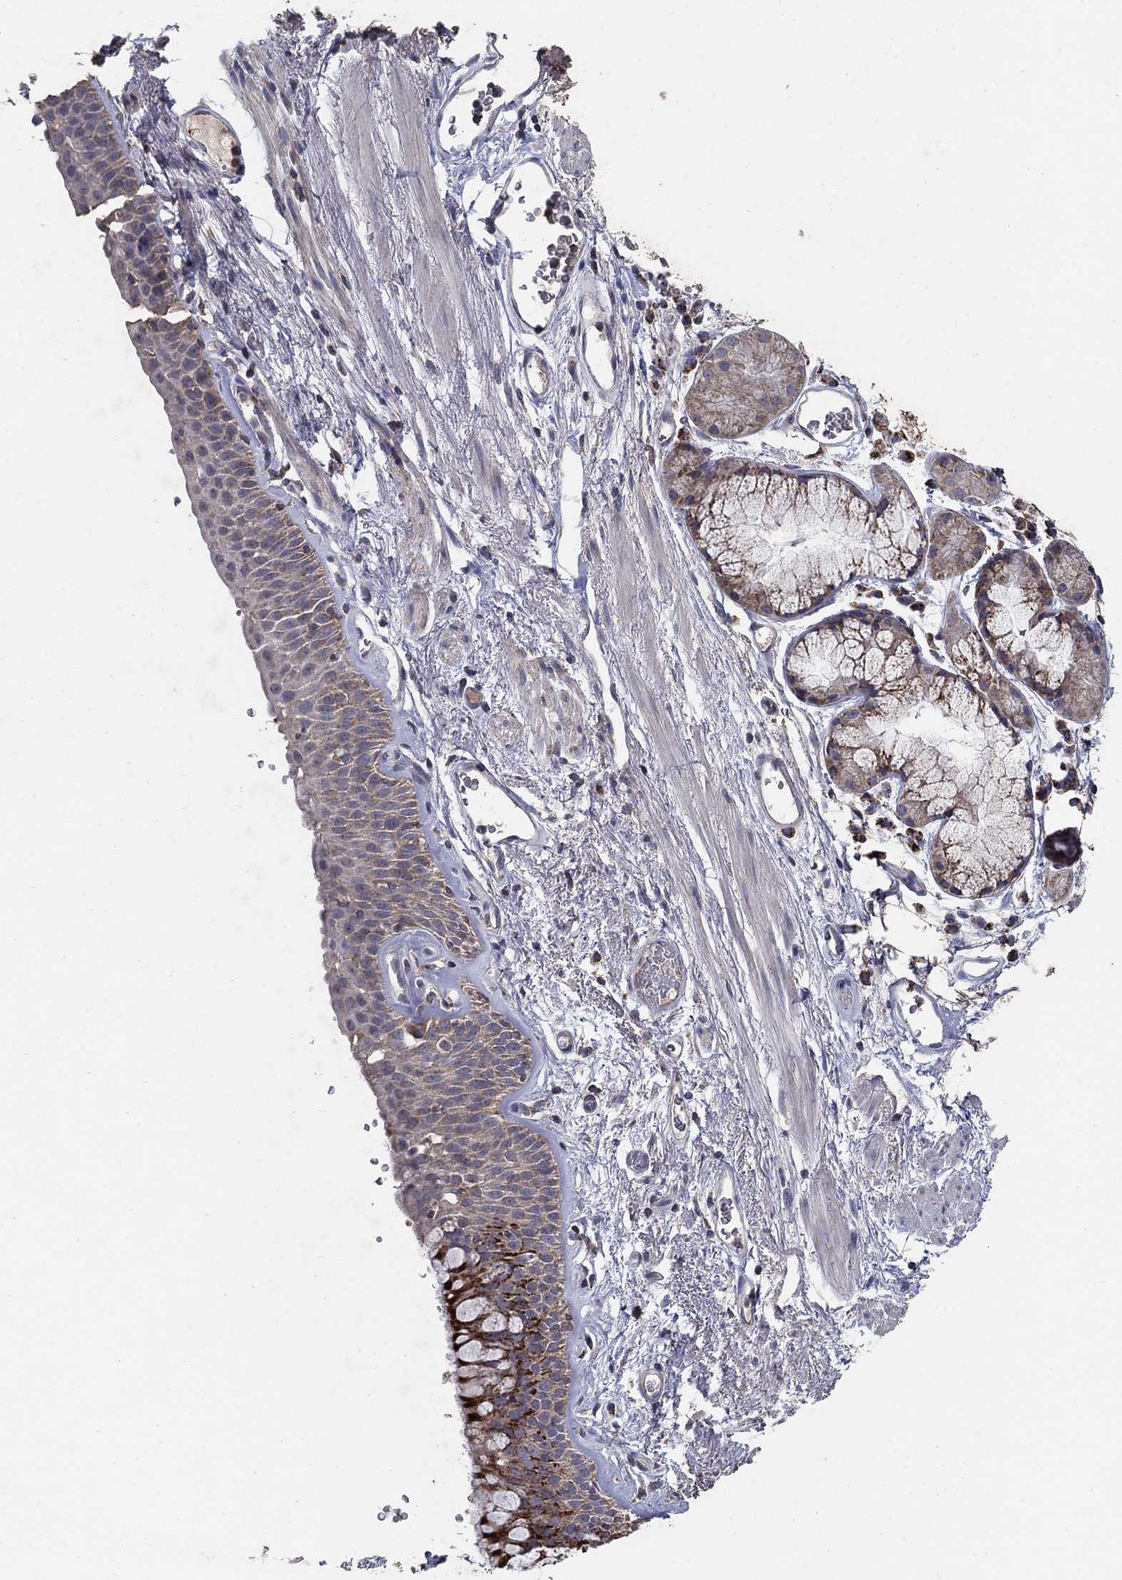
{"staining": {"intensity": "strong", "quantity": "25%-75%", "location": "cytoplasmic/membranous"}, "tissue": "bronchus", "cell_type": "Respiratory epithelial cells", "image_type": "normal", "snomed": [{"axis": "morphology", "description": "Normal tissue, NOS"}, {"axis": "topography", "description": "Bronchus"}, {"axis": "topography", "description": "Lung"}], "caption": "Immunohistochemistry micrograph of benign bronchus: human bronchus stained using IHC reveals high levels of strong protein expression localized specifically in the cytoplasmic/membranous of respiratory epithelial cells, appearing as a cytoplasmic/membranous brown color.", "gene": "GPSM1", "patient": {"sex": "female", "age": 57}}